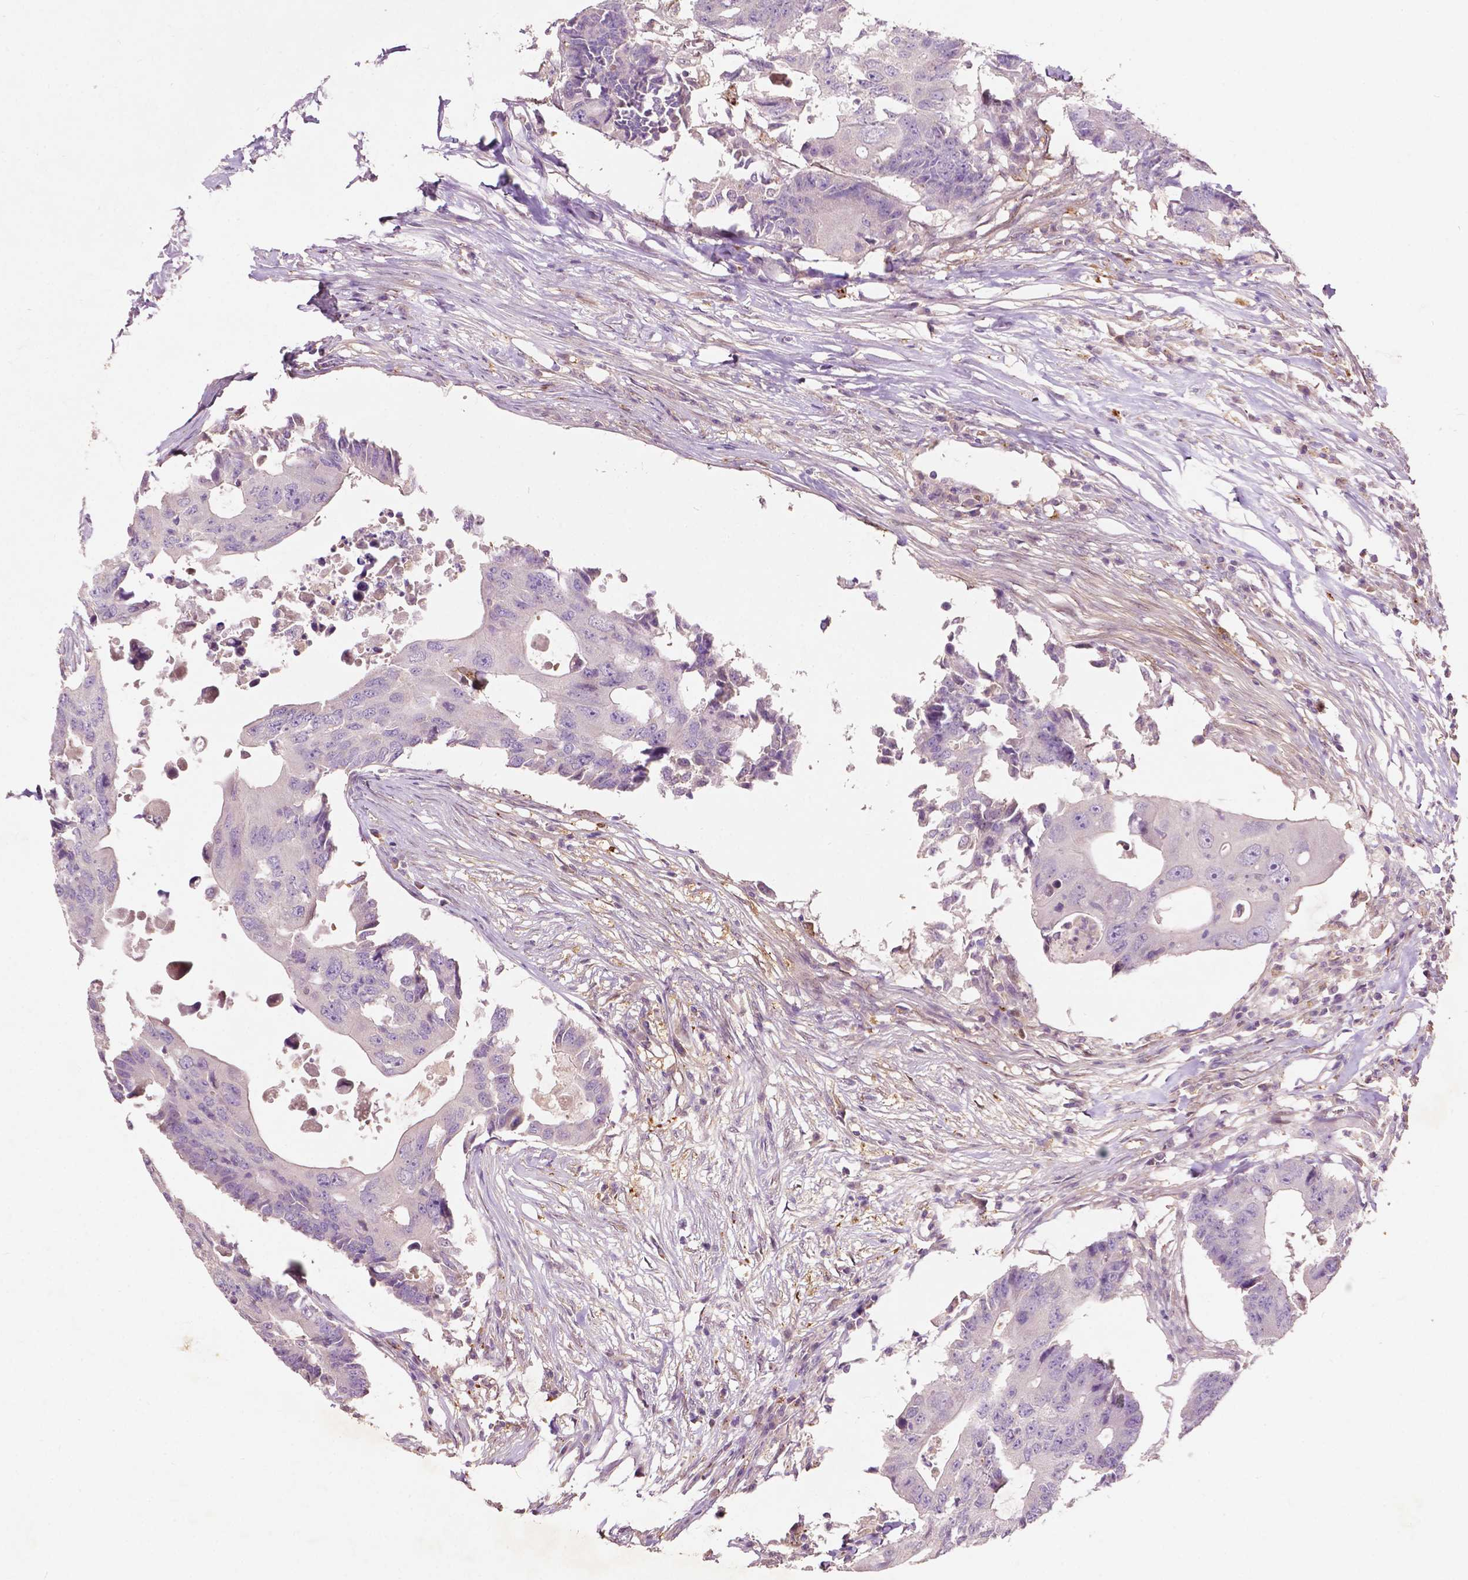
{"staining": {"intensity": "negative", "quantity": "none", "location": "none"}, "tissue": "colorectal cancer", "cell_type": "Tumor cells", "image_type": "cancer", "snomed": [{"axis": "morphology", "description": "Adenocarcinoma, NOS"}, {"axis": "topography", "description": "Colon"}], "caption": "This is an immunohistochemistry photomicrograph of adenocarcinoma (colorectal). There is no staining in tumor cells.", "gene": "GPR37", "patient": {"sex": "male", "age": 71}}